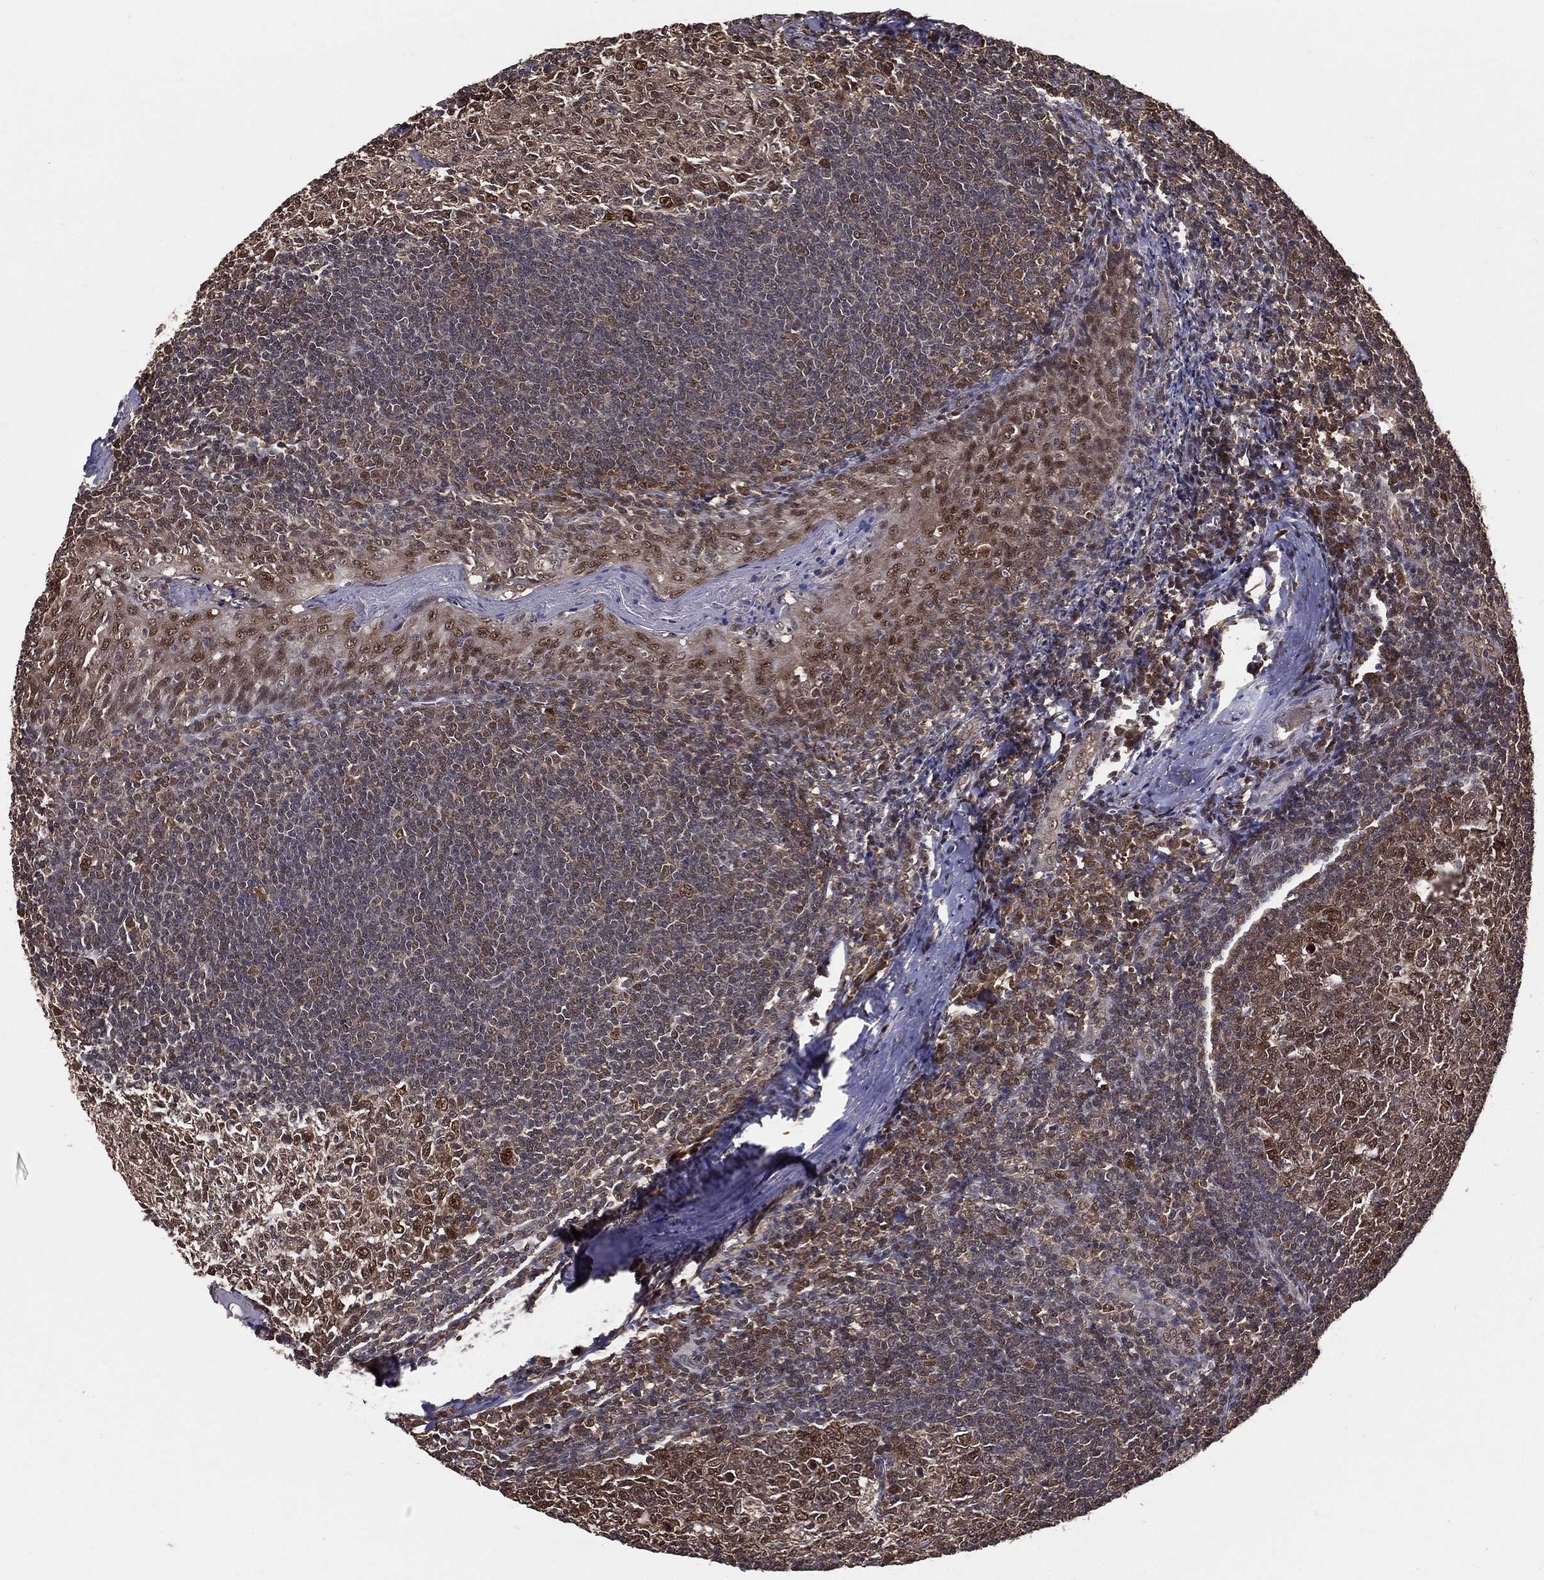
{"staining": {"intensity": "moderate", "quantity": "25%-75%", "location": "cytoplasmic/membranous,nuclear"}, "tissue": "tonsil", "cell_type": "Germinal center cells", "image_type": "normal", "snomed": [{"axis": "morphology", "description": "Normal tissue, NOS"}, {"axis": "topography", "description": "Tonsil"}], "caption": "Tonsil stained with DAB IHC exhibits medium levels of moderate cytoplasmic/membranous,nuclear staining in approximately 25%-75% of germinal center cells.", "gene": "CARM1", "patient": {"sex": "male", "age": 33}}